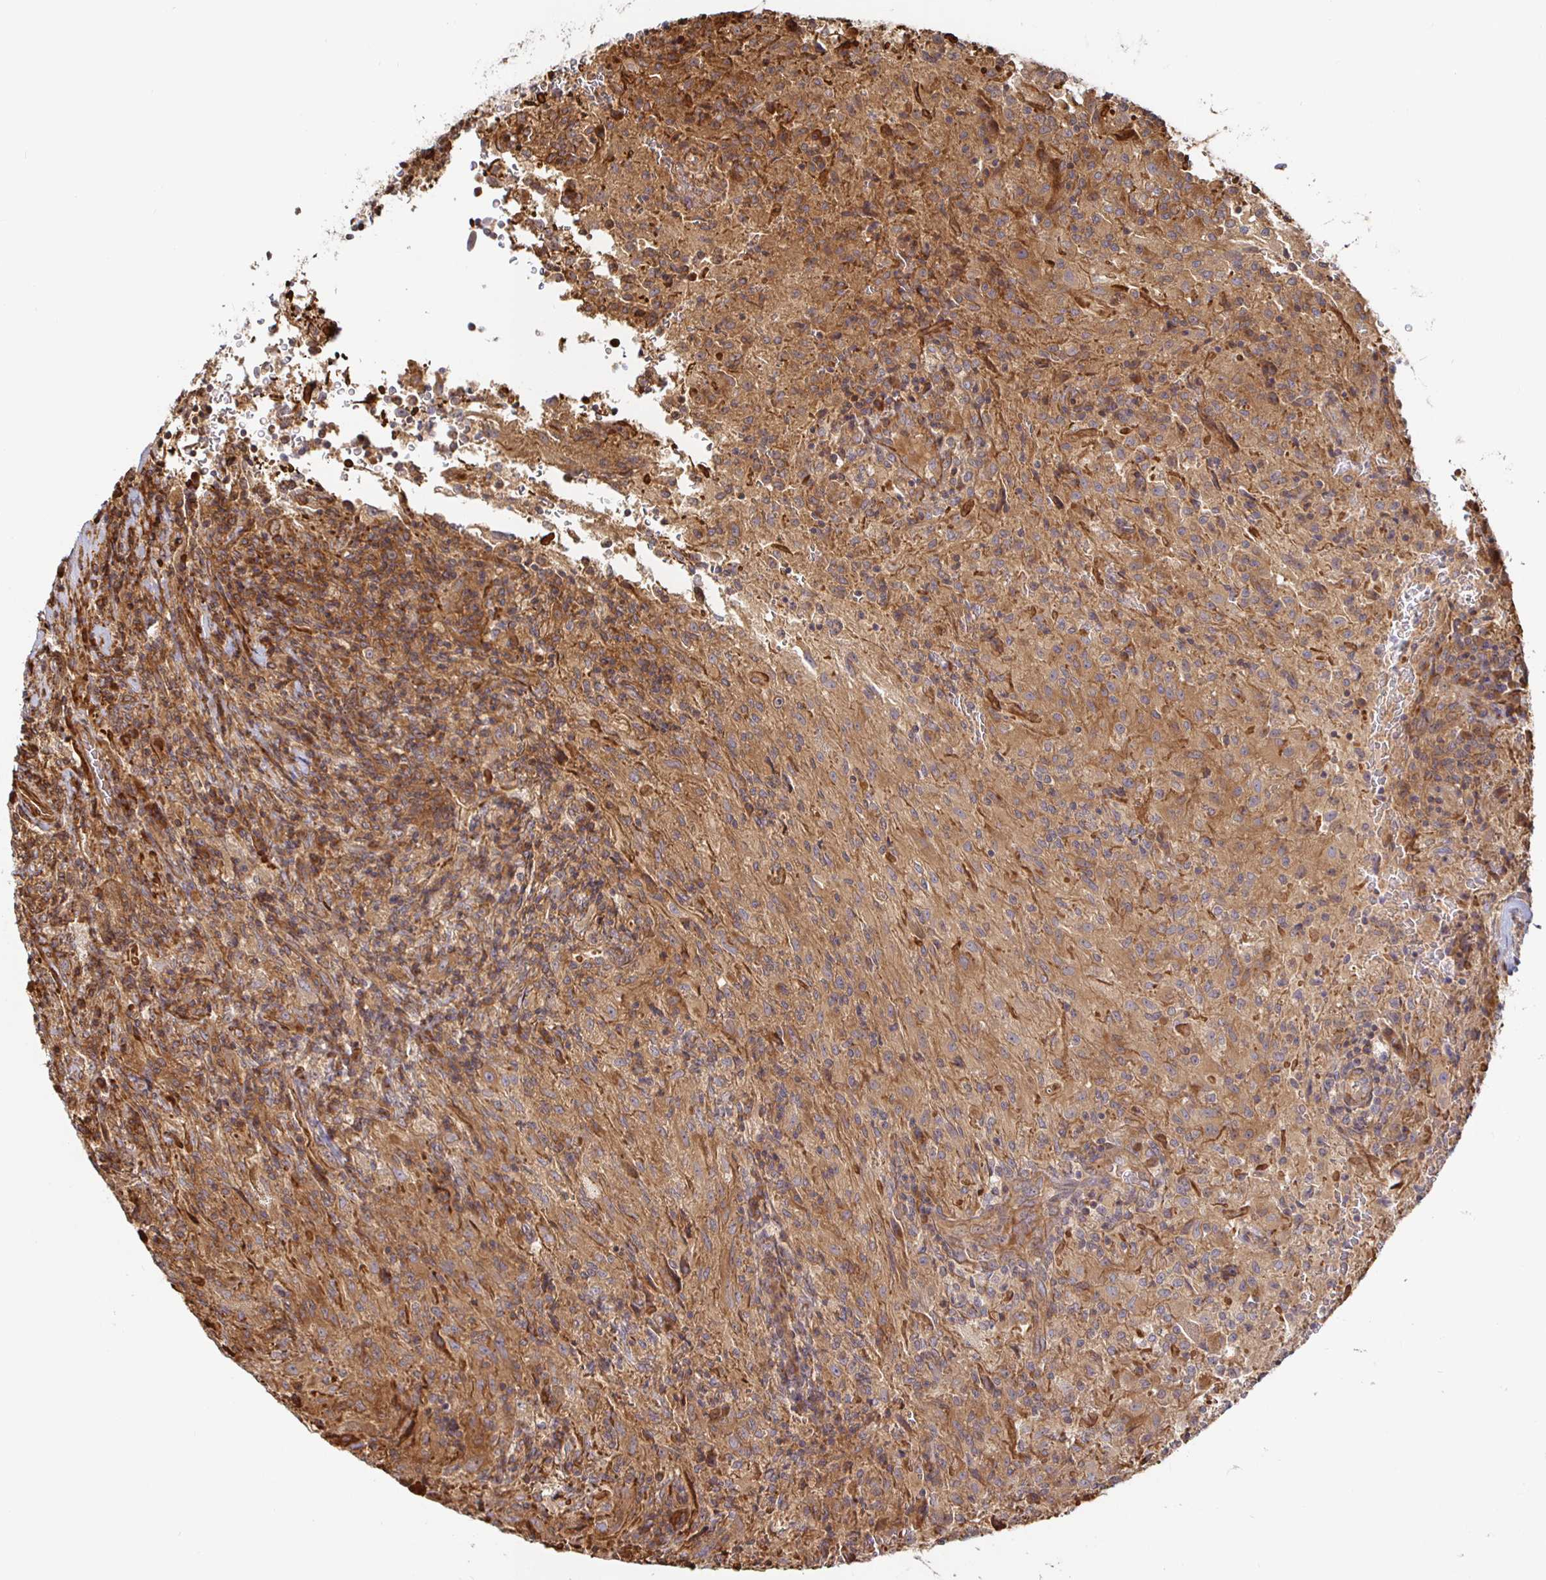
{"staining": {"intensity": "moderate", "quantity": ">75%", "location": "cytoplasmic/membranous"}, "tissue": "glioma", "cell_type": "Tumor cells", "image_type": "cancer", "snomed": [{"axis": "morphology", "description": "Glioma, malignant, High grade"}, {"axis": "topography", "description": "Brain"}], "caption": "Moderate cytoplasmic/membranous positivity is seen in about >75% of tumor cells in glioma.", "gene": "STRAP", "patient": {"sex": "male", "age": 68}}